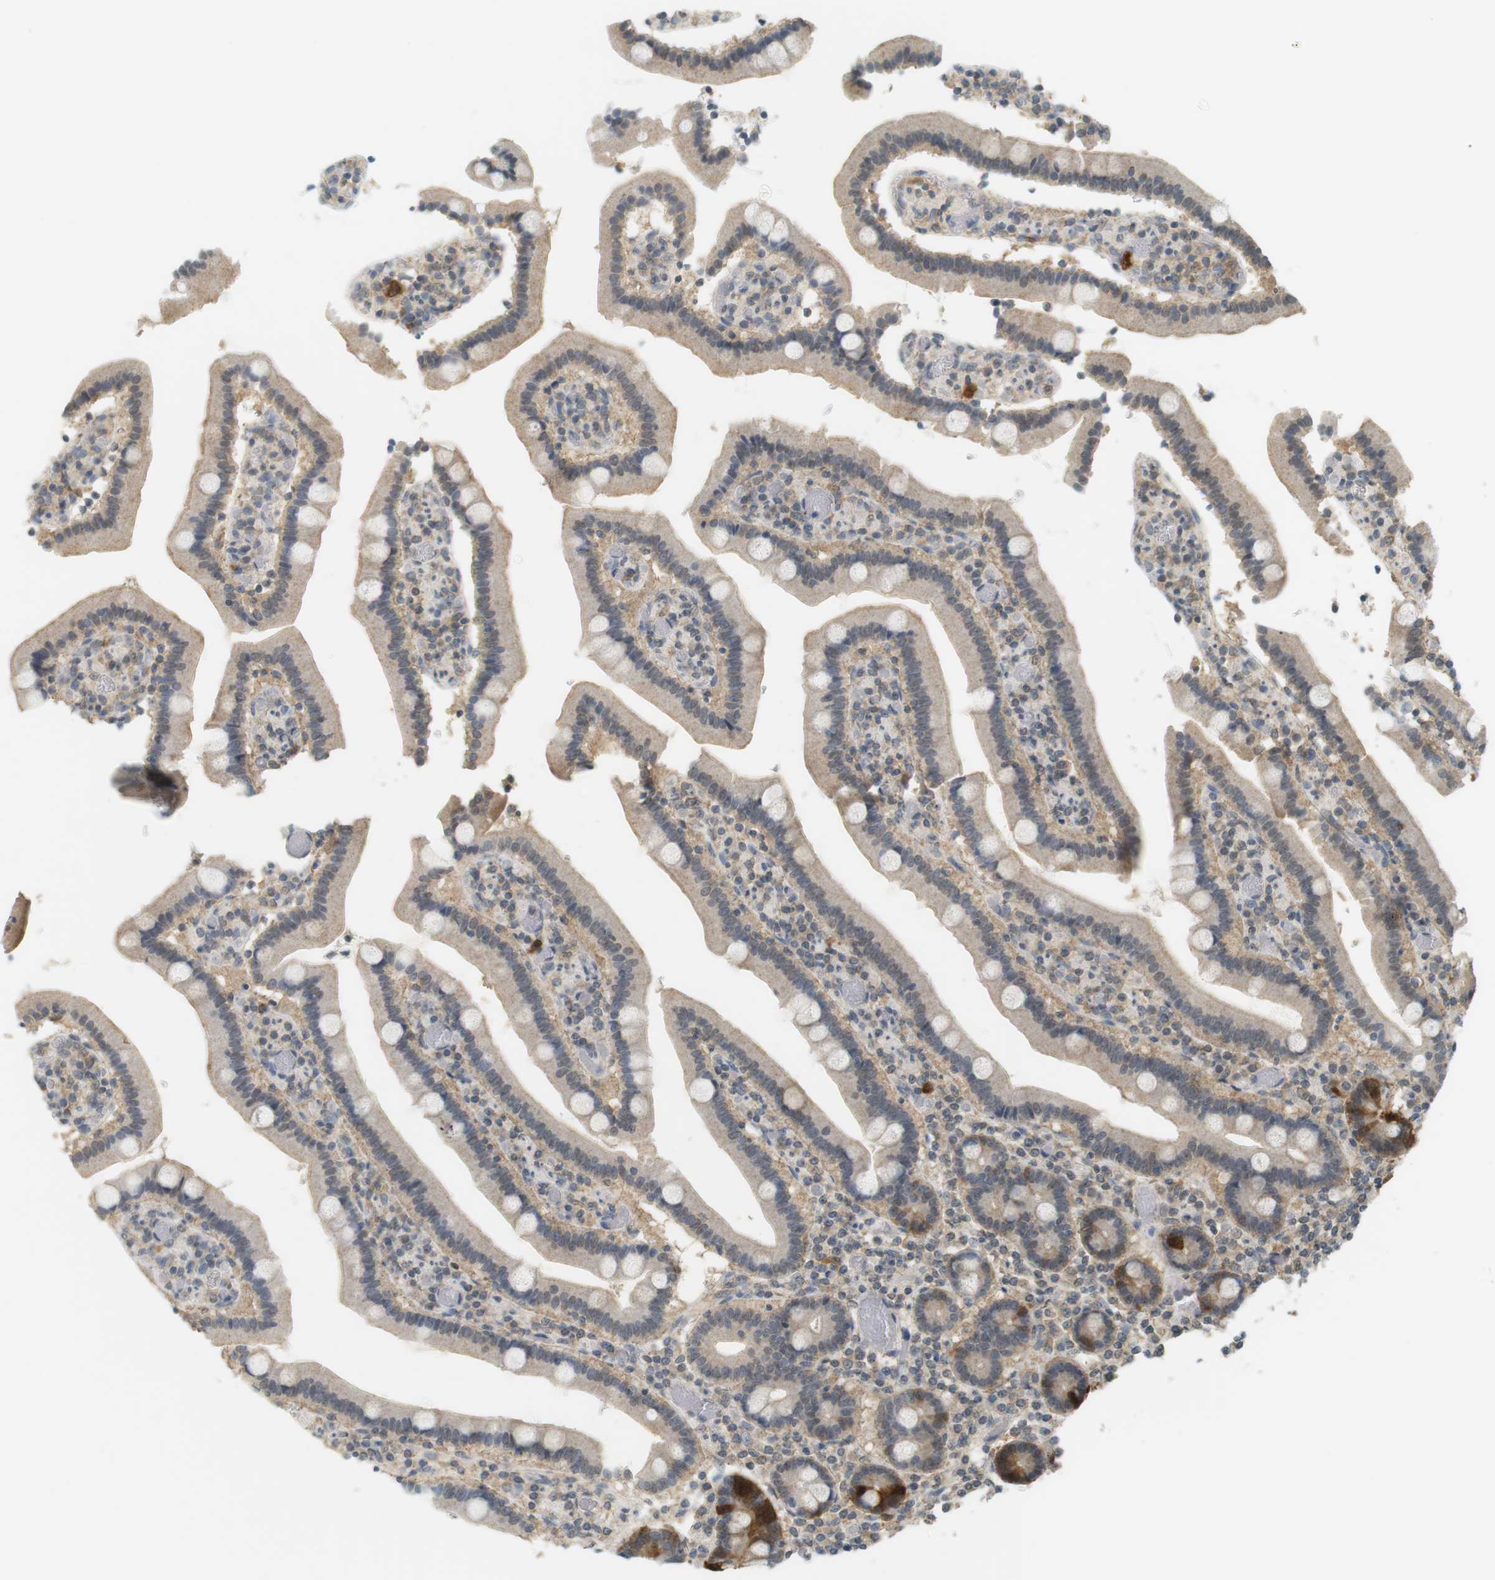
{"staining": {"intensity": "strong", "quantity": "<25%", "location": "cytoplasmic/membranous"}, "tissue": "duodenum", "cell_type": "Glandular cells", "image_type": "normal", "snomed": [{"axis": "morphology", "description": "Normal tissue, NOS"}, {"axis": "topography", "description": "Duodenum"}], "caption": "This is a histology image of immunohistochemistry staining of unremarkable duodenum, which shows strong expression in the cytoplasmic/membranous of glandular cells.", "gene": "TTK", "patient": {"sex": "female", "age": 53}}